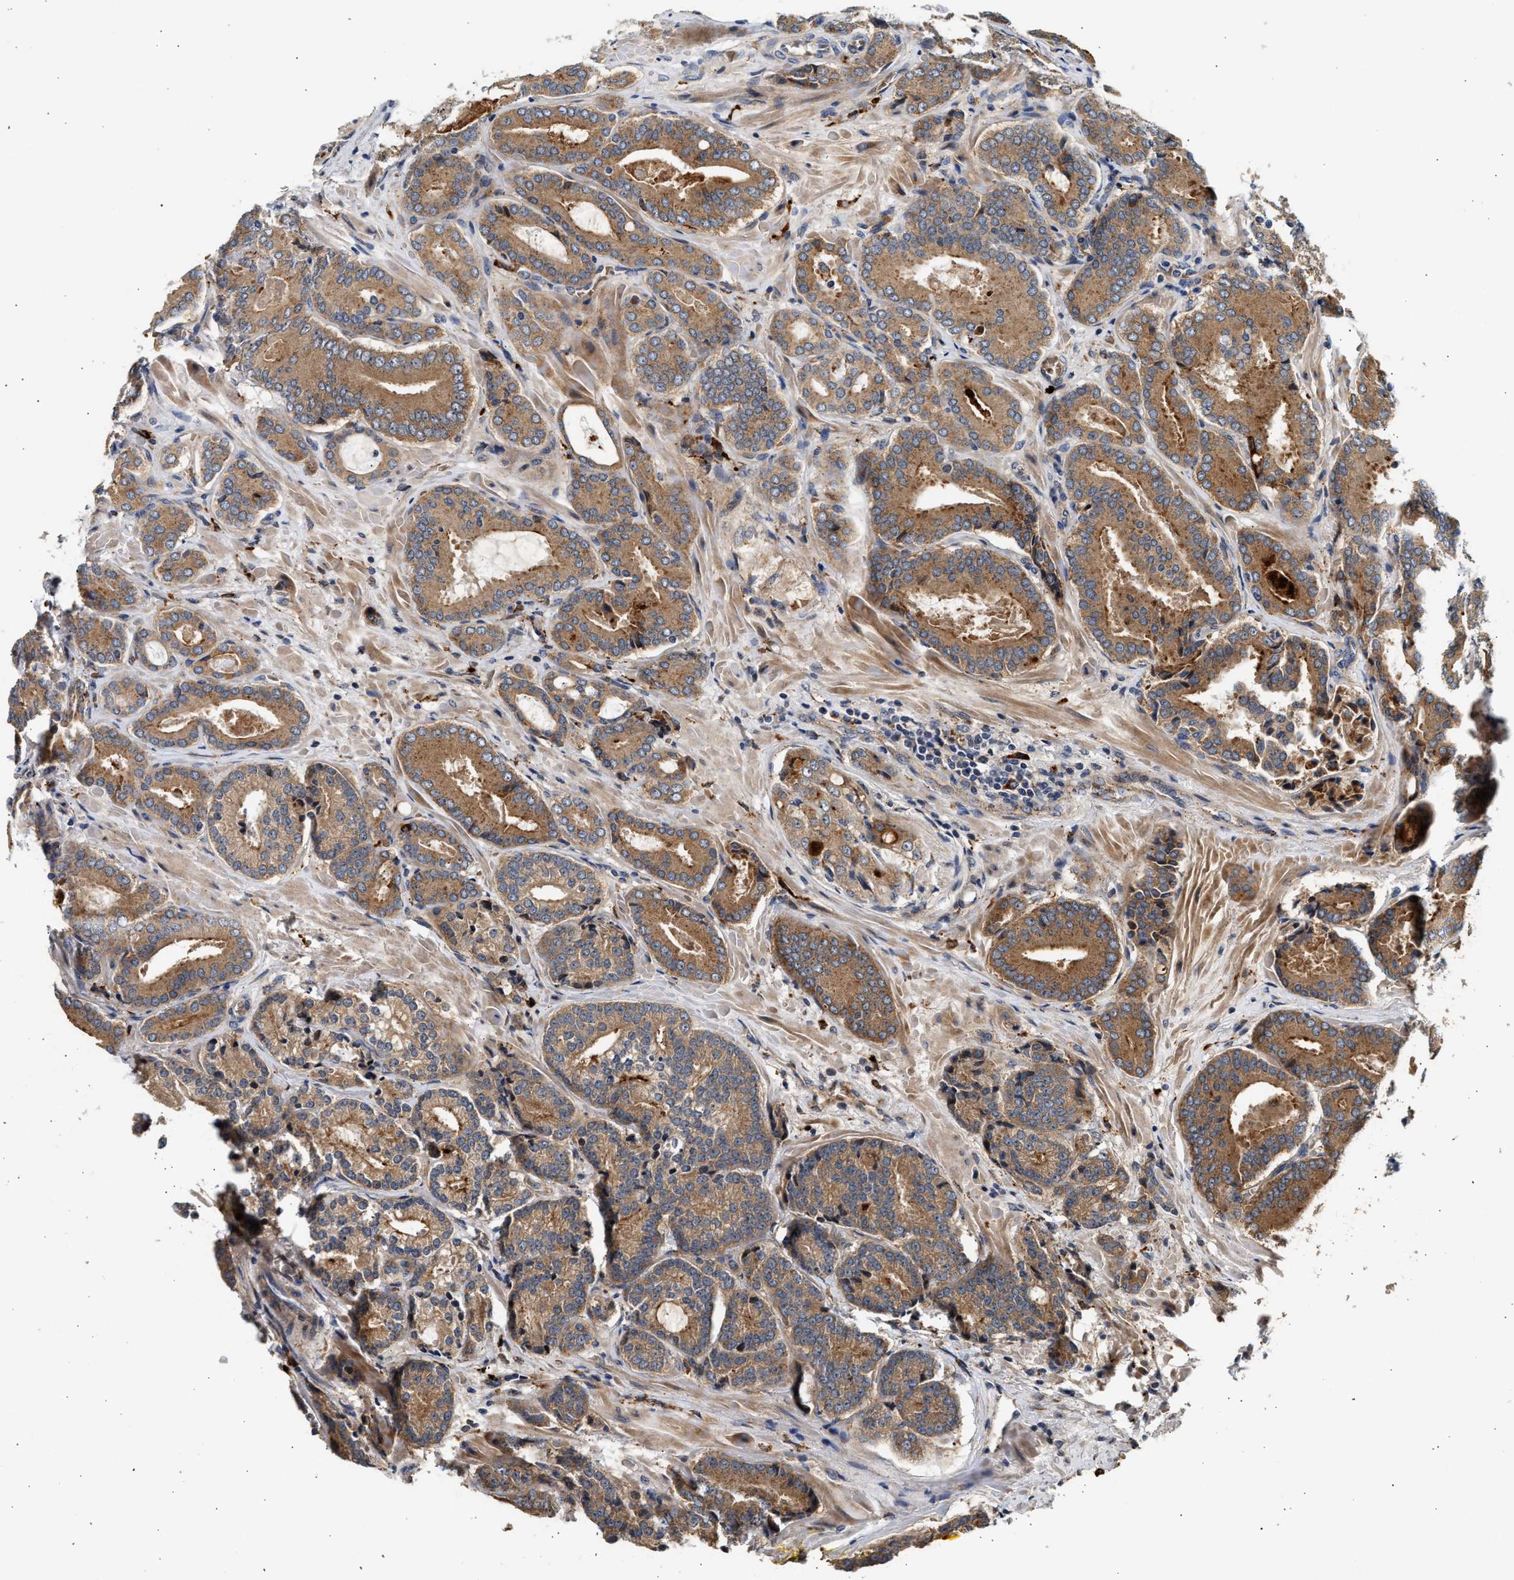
{"staining": {"intensity": "moderate", "quantity": ">75%", "location": "cytoplasmic/membranous"}, "tissue": "prostate cancer", "cell_type": "Tumor cells", "image_type": "cancer", "snomed": [{"axis": "morphology", "description": "Adenocarcinoma, High grade"}, {"axis": "topography", "description": "Prostate"}], "caption": "Immunohistochemistry of human prostate cancer (high-grade adenocarcinoma) reveals medium levels of moderate cytoplasmic/membranous staining in approximately >75% of tumor cells.", "gene": "PLD3", "patient": {"sex": "male", "age": 61}}